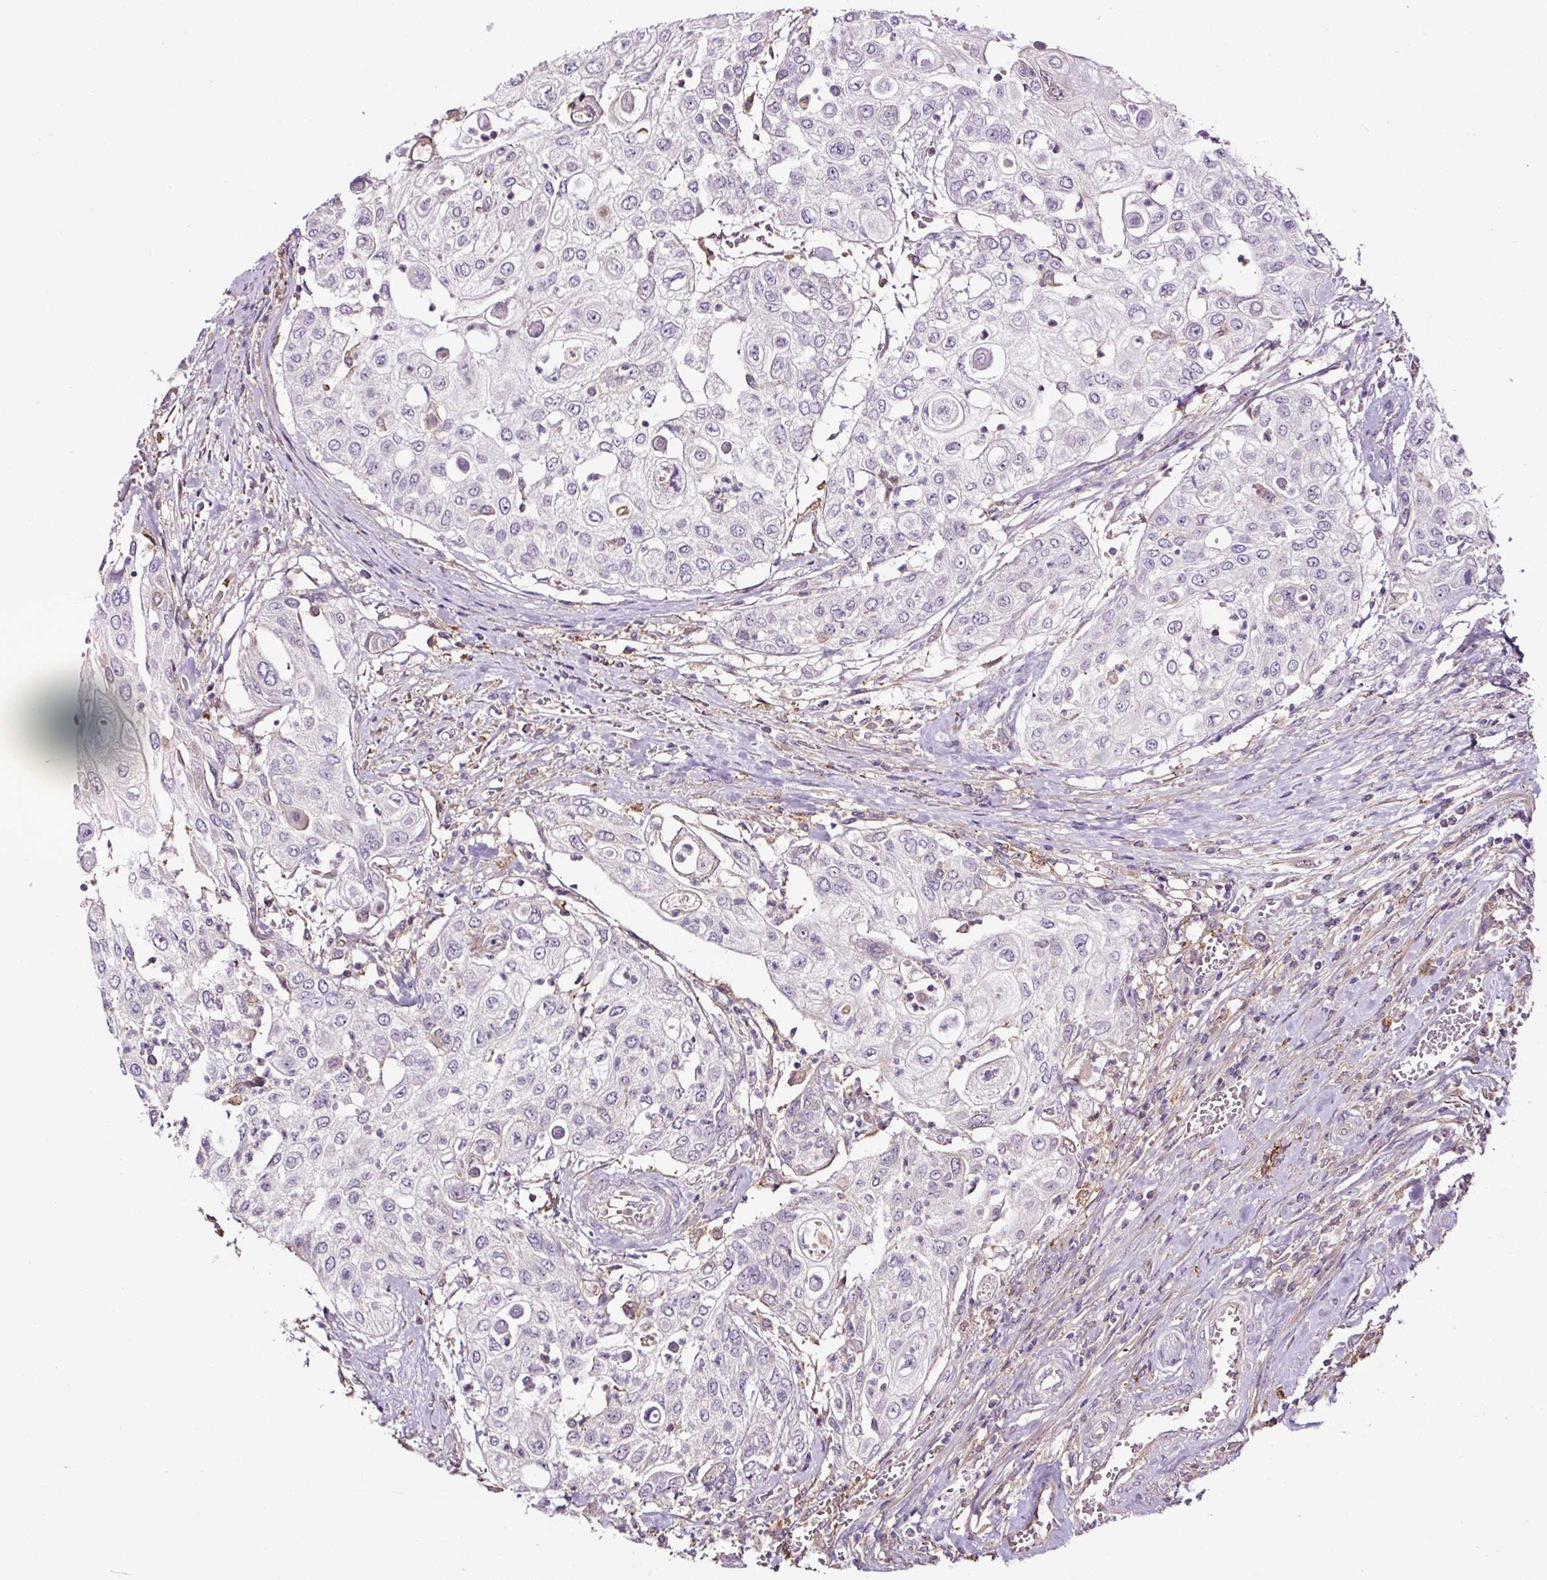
{"staining": {"intensity": "negative", "quantity": "none", "location": "none"}, "tissue": "urothelial cancer", "cell_type": "Tumor cells", "image_type": "cancer", "snomed": [{"axis": "morphology", "description": "Urothelial carcinoma, High grade"}, {"axis": "topography", "description": "Urinary bladder"}], "caption": "Immunohistochemical staining of urothelial cancer shows no significant staining in tumor cells. (DAB immunohistochemistry, high magnification).", "gene": "LRRC24", "patient": {"sex": "female", "age": 79}}